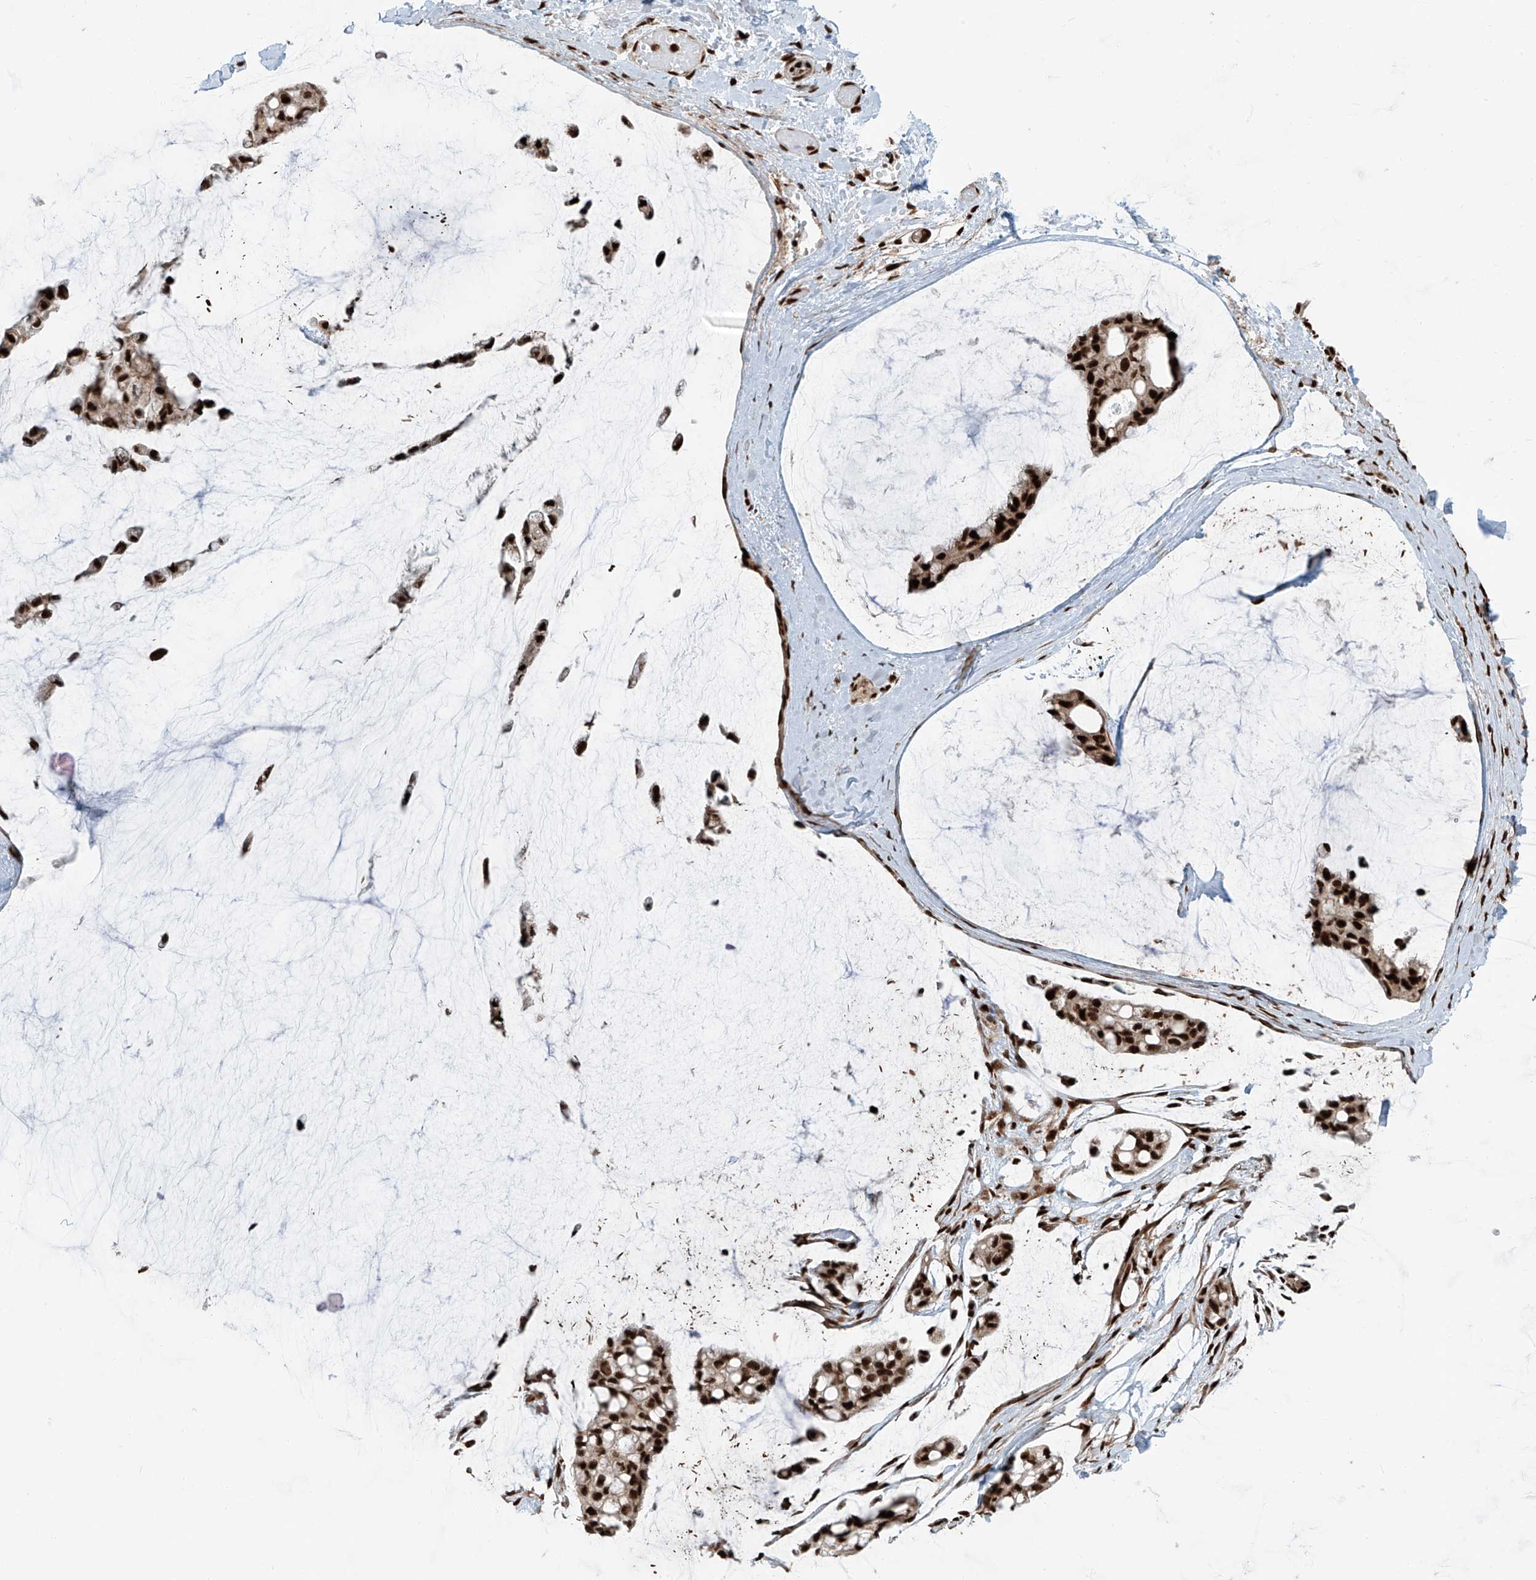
{"staining": {"intensity": "strong", "quantity": ">75%", "location": "nuclear"}, "tissue": "ovarian cancer", "cell_type": "Tumor cells", "image_type": "cancer", "snomed": [{"axis": "morphology", "description": "Cystadenocarcinoma, mucinous, NOS"}, {"axis": "topography", "description": "Ovary"}], "caption": "High-magnification brightfield microscopy of ovarian cancer (mucinous cystadenocarcinoma) stained with DAB (brown) and counterstained with hematoxylin (blue). tumor cells exhibit strong nuclear staining is identified in about>75% of cells.", "gene": "FAM193B", "patient": {"sex": "female", "age": 39}}